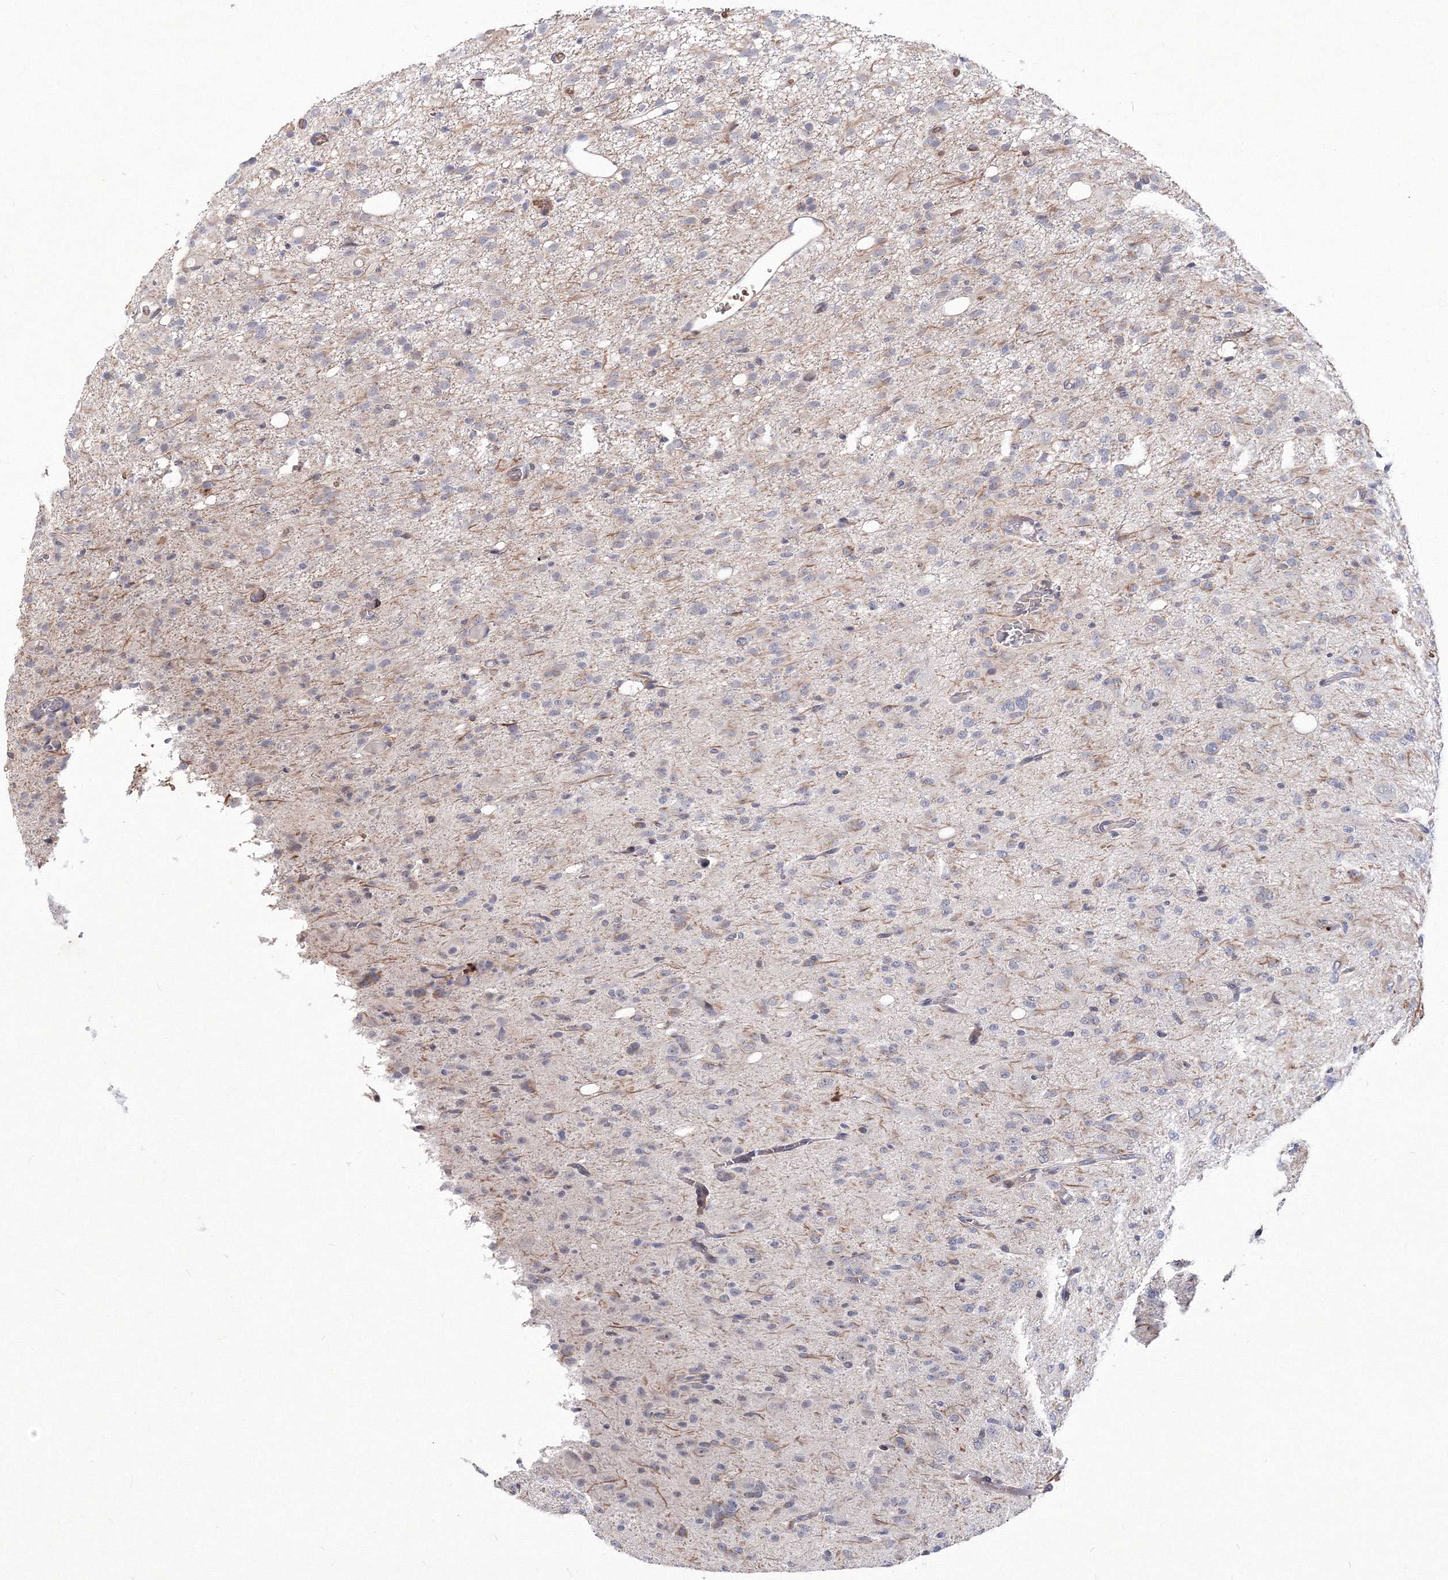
{"staining": {"intensity": "negative", "quantity": "none", "location": "none"}, "tissue": "glioma", "cell_type": "Tumor cells", "image_type": "cancer", "snomed": [{"axis": "morphology", "description": "Glioma, malignant, High grade"}, {"axis": "topography", "description": "Brain"}], "caption": "Tumor cells show no significant staining in glioma.", "gene": "C11orf52", "patient": {"sex": "female", "age": 59}}